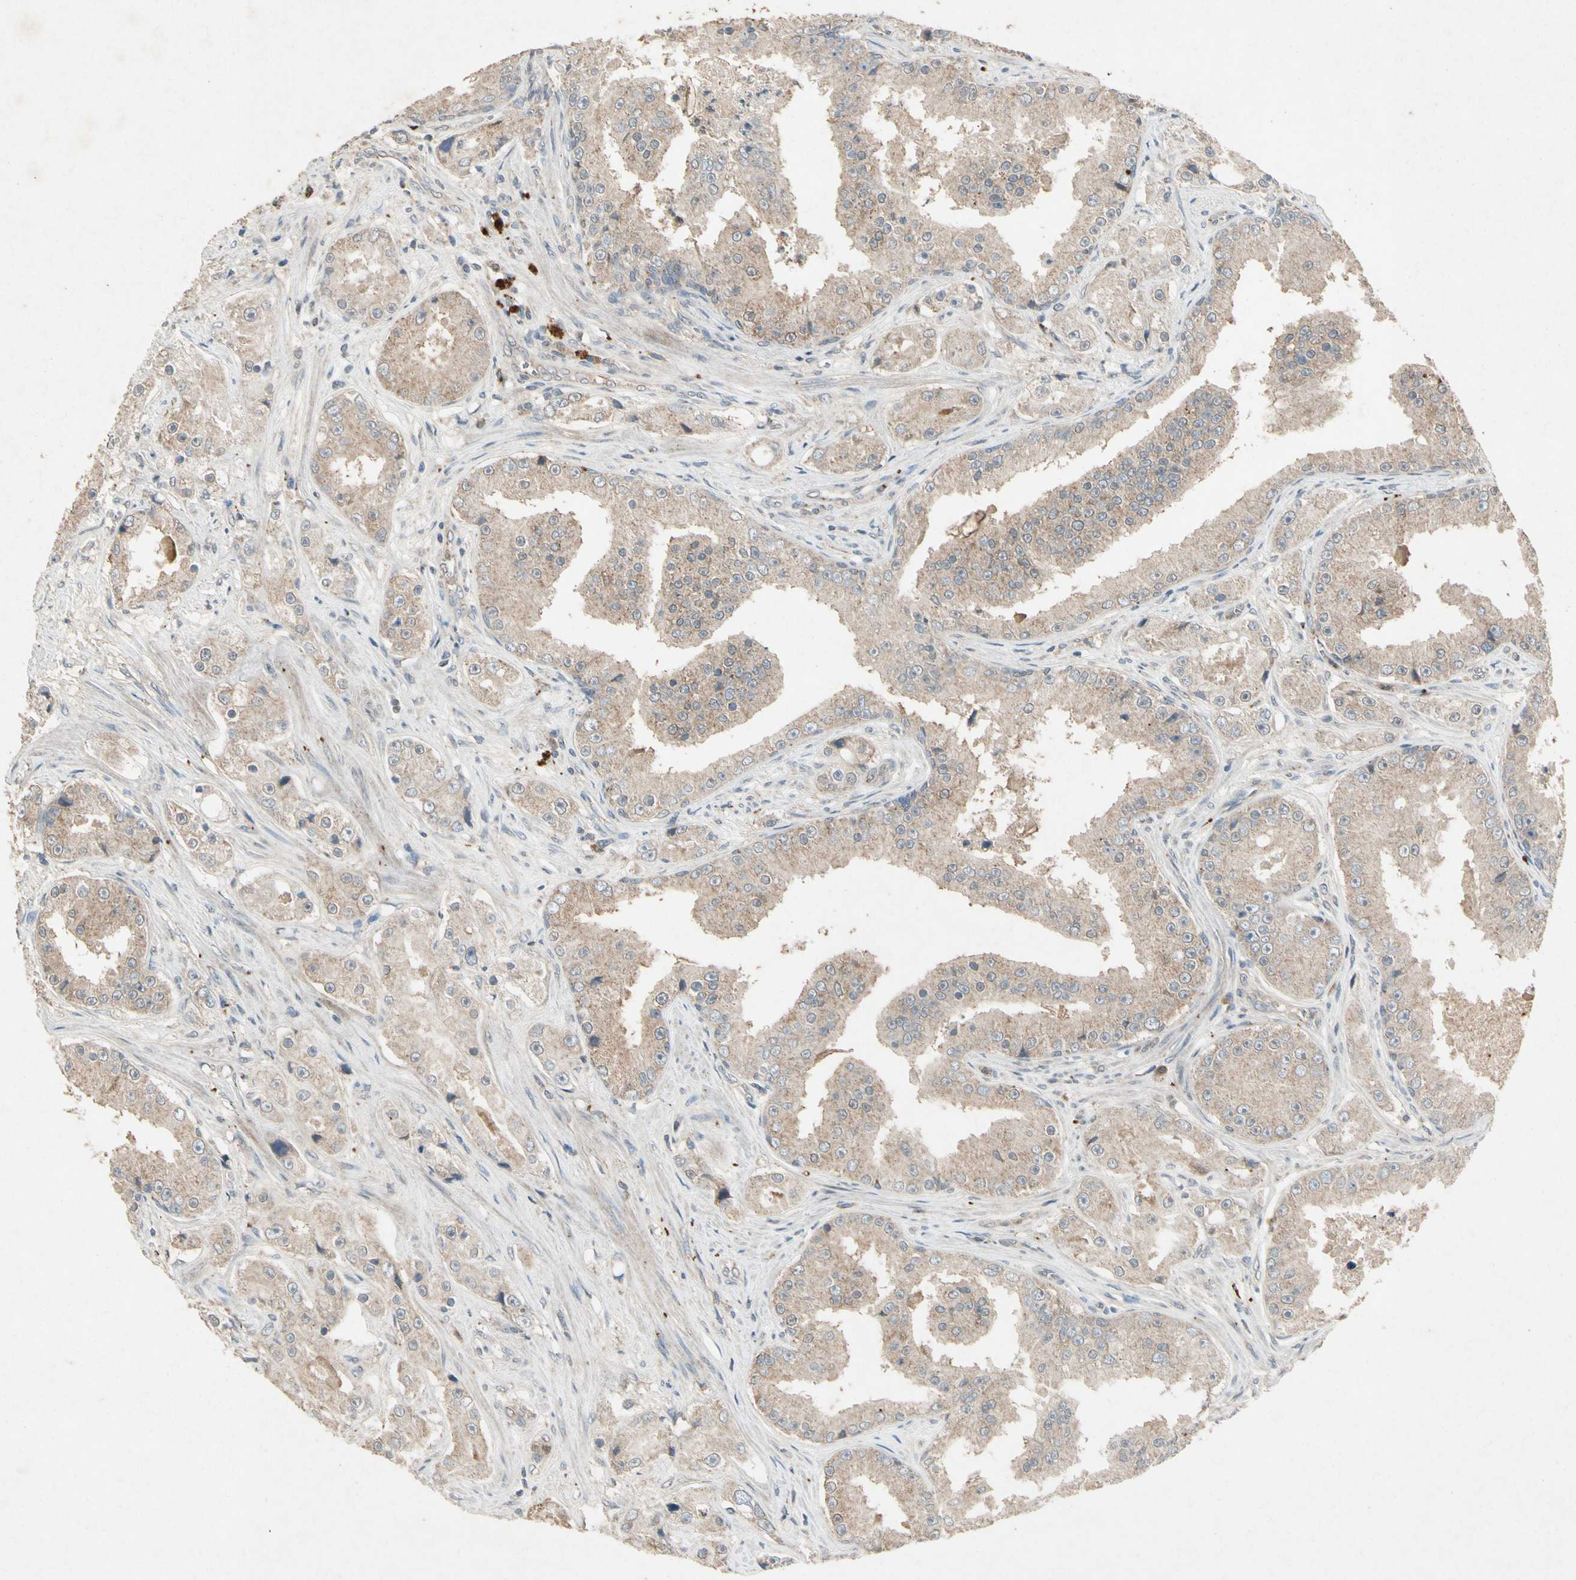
{"staining": {"intensity": "weak", "quantity": ">75%", "location": "cytoplasmic/membranous"}, "tissue": "prostate cancer", "cell_type": "Tumor cells", "image_type": "cancer", "snomed": [{"axis": "morphology", "description": "Adenocarcinoma, High grade"}, {"axis": "topography", "description": "Prostate"}], "caption": "A brown stain highlights weak cytoplasmic/membranous expression of a protein in high-grade adenocarcinoma (prostate) tumor cells. (IHC, brightfield microscopy, high magnification).", "gene": "GPLD1", "patient": {"sex": "male", "age": 73}}